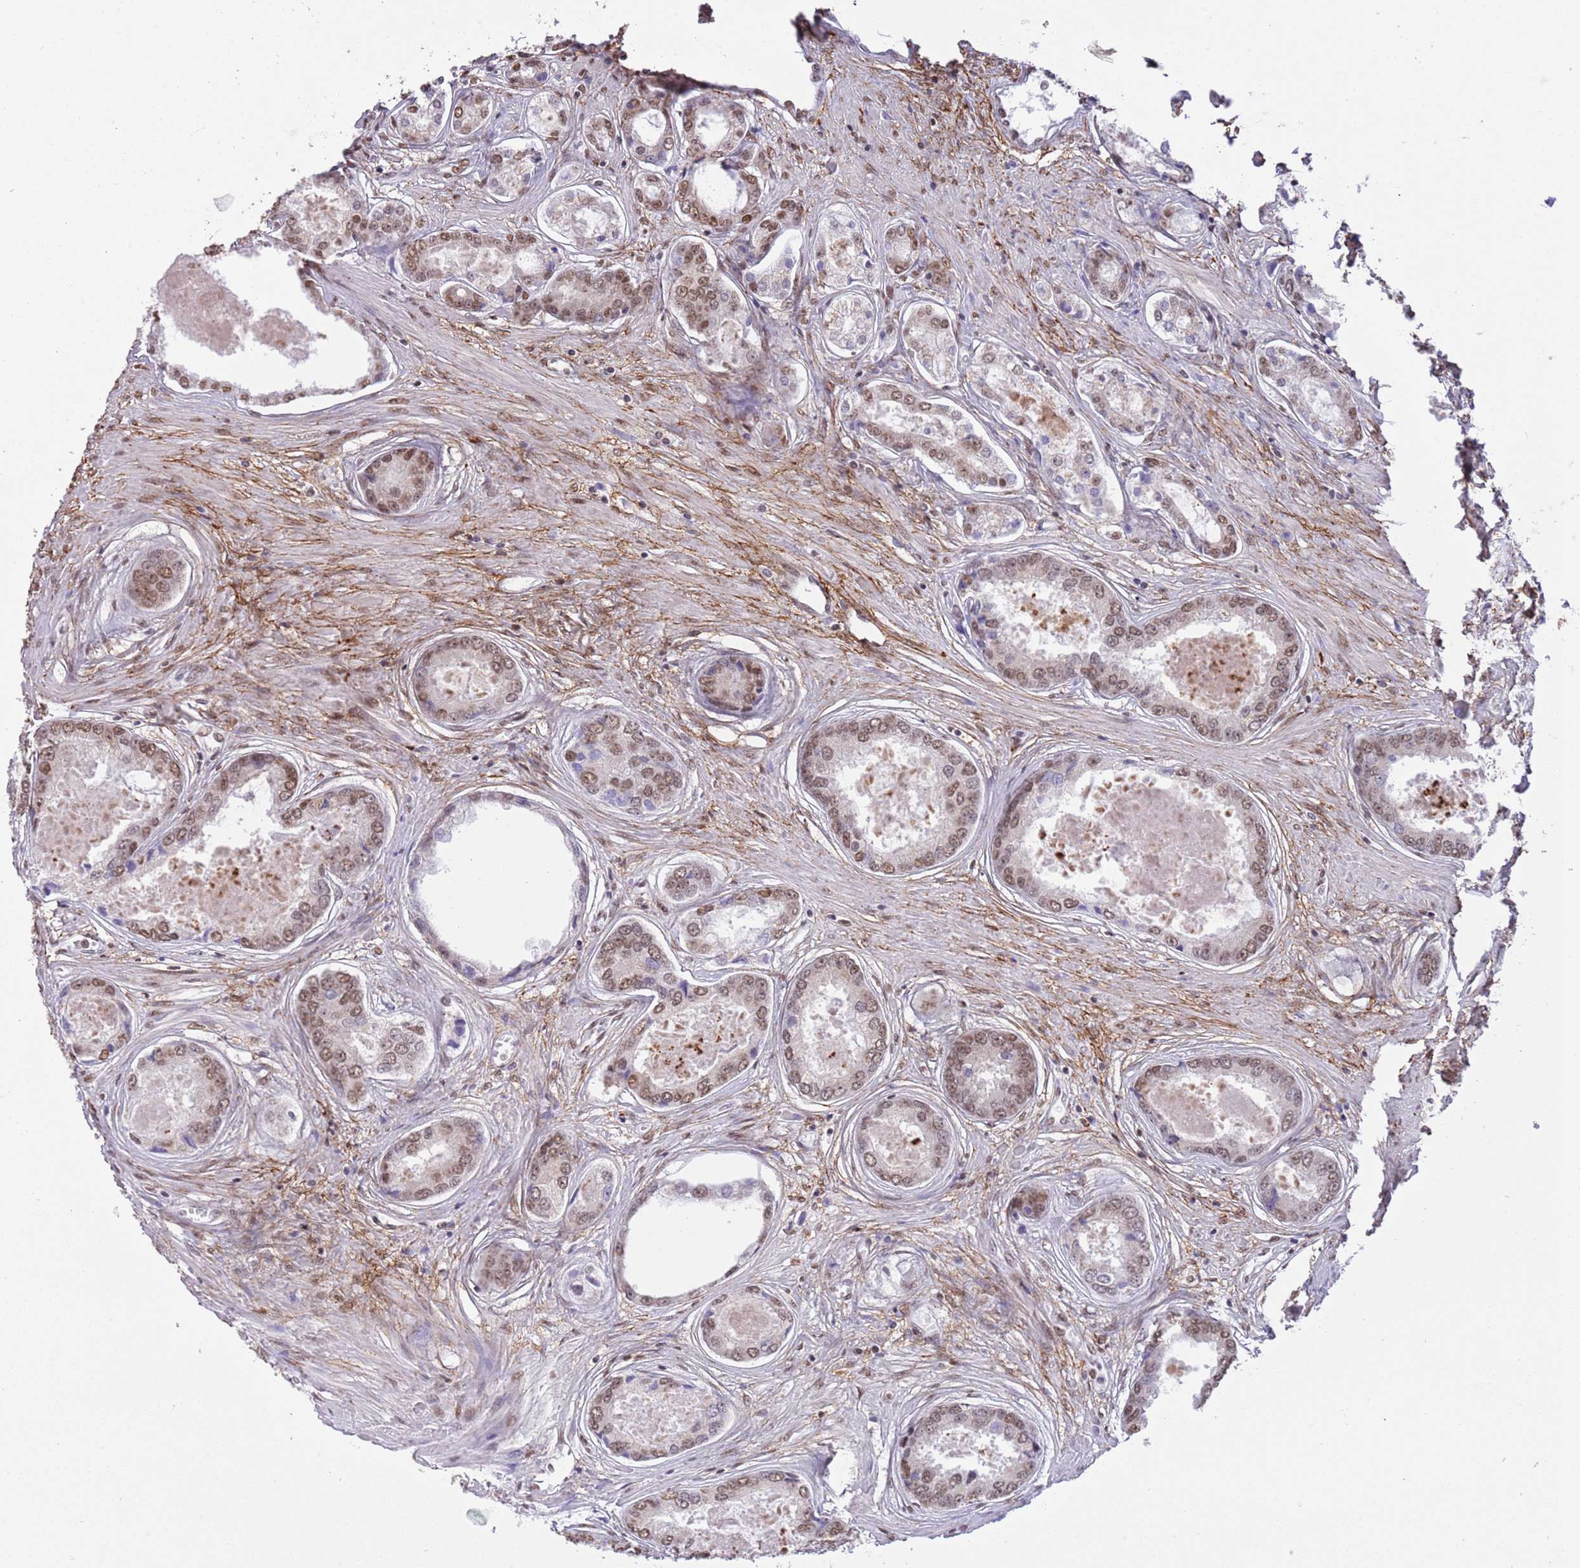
{"staining": {"intensity": "moderate", "quantity": "25%-75%", "location": "nuclear"}, "tissue": "prostate cancer", "cell_type": "Tumor cells", "image_type": "cancer", "snomed": [{"axis": "morphology", "description": "Adenocarcinoma, Low grade"}, {"axis": "topography", "description": "Prostate"}], "caption": "Immunohistochemistry image of human prostate cancer (adenocarcinoma (low-grade)) stained for a protein (brown), which reveals medium levels of moderate nuclear positivity in about 25%-75% of tumor cells.", "gene": "TRIM32", "patient": {"sex": "male", "age": 68}}